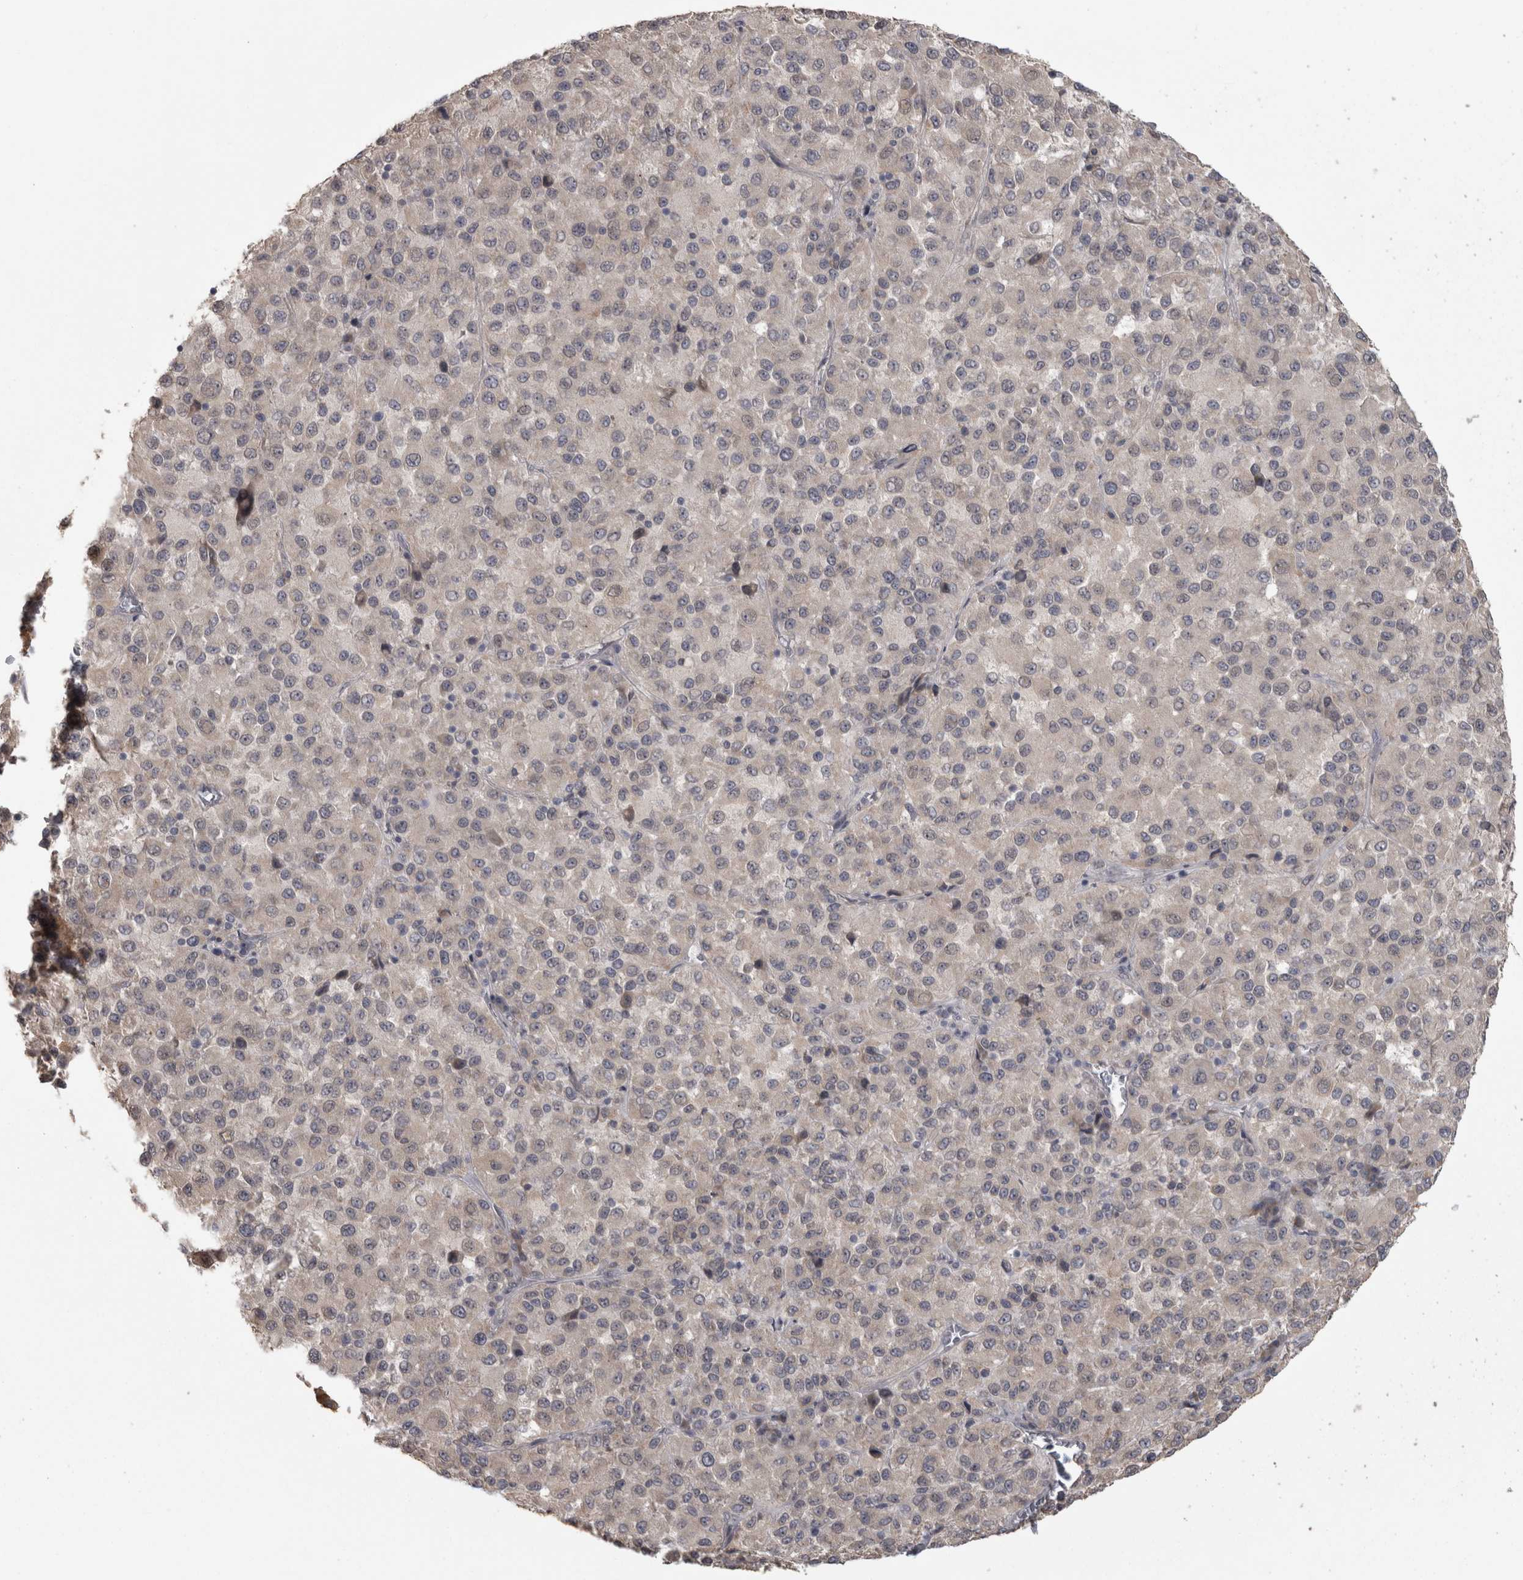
{"staining": {"intensity": "weak", "quantity": "25%-75%", "location": "cytoplasmic/membranous"}, "tissue": "melanoma", "cell_type": "Tumor cells", "image_type": "cancer", "snomed": [{"axis": "morphology", "description": "Malignant melanoma, Metastatic site"}, {"axis": "topography", "description": "Lung"}], "caption": "Human melanoma stained for a protein (brown) exhibits weak cytoplasmic/membranous positive staining in about 25%-75% of tumor cells.", "gene": "RAB29", "patient": {"sex": "male", "age": 64}}